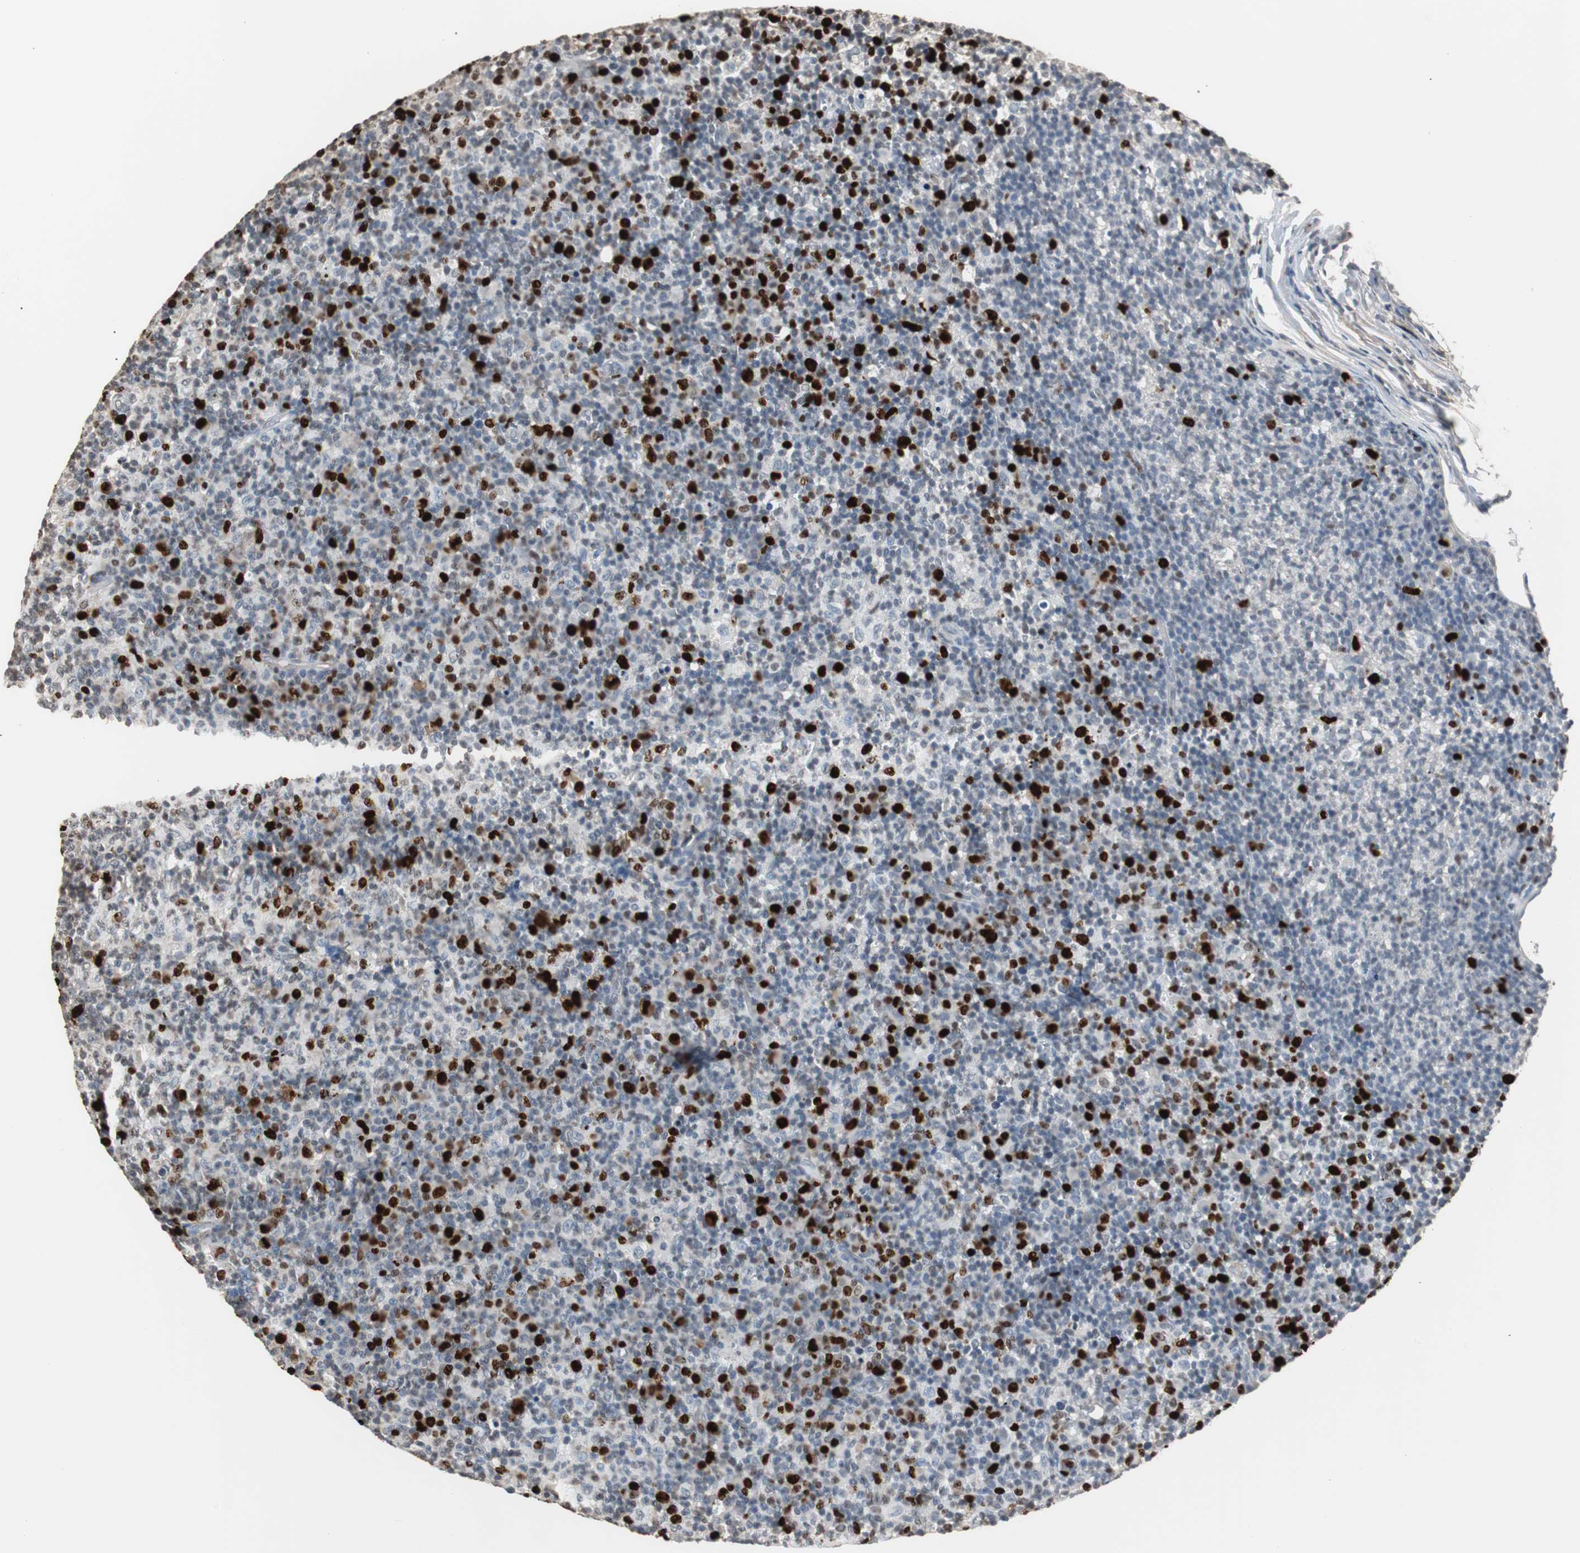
{"staining": {"intensity": "strong", "quantity": ">75%", "location": "nuclear"}, "tissue": "lymph node", "cell_type": "Germinal center cells", "image_type": "normal", "snomed": [{"axis": "morphology", "description": "Normal tissue, NOS"}, {"axis": "morphology", "description": "Inflammation, NOS"}, {"axis": "topography", "description": "Lymph node"}], "caption": "Strong nuclear positivity for a protein is present in about >75% of germinal center cells of unremarkable lymph node using IHC.", "gene": "TOP2A", "patient": {"sex": "male", "age": 55}}